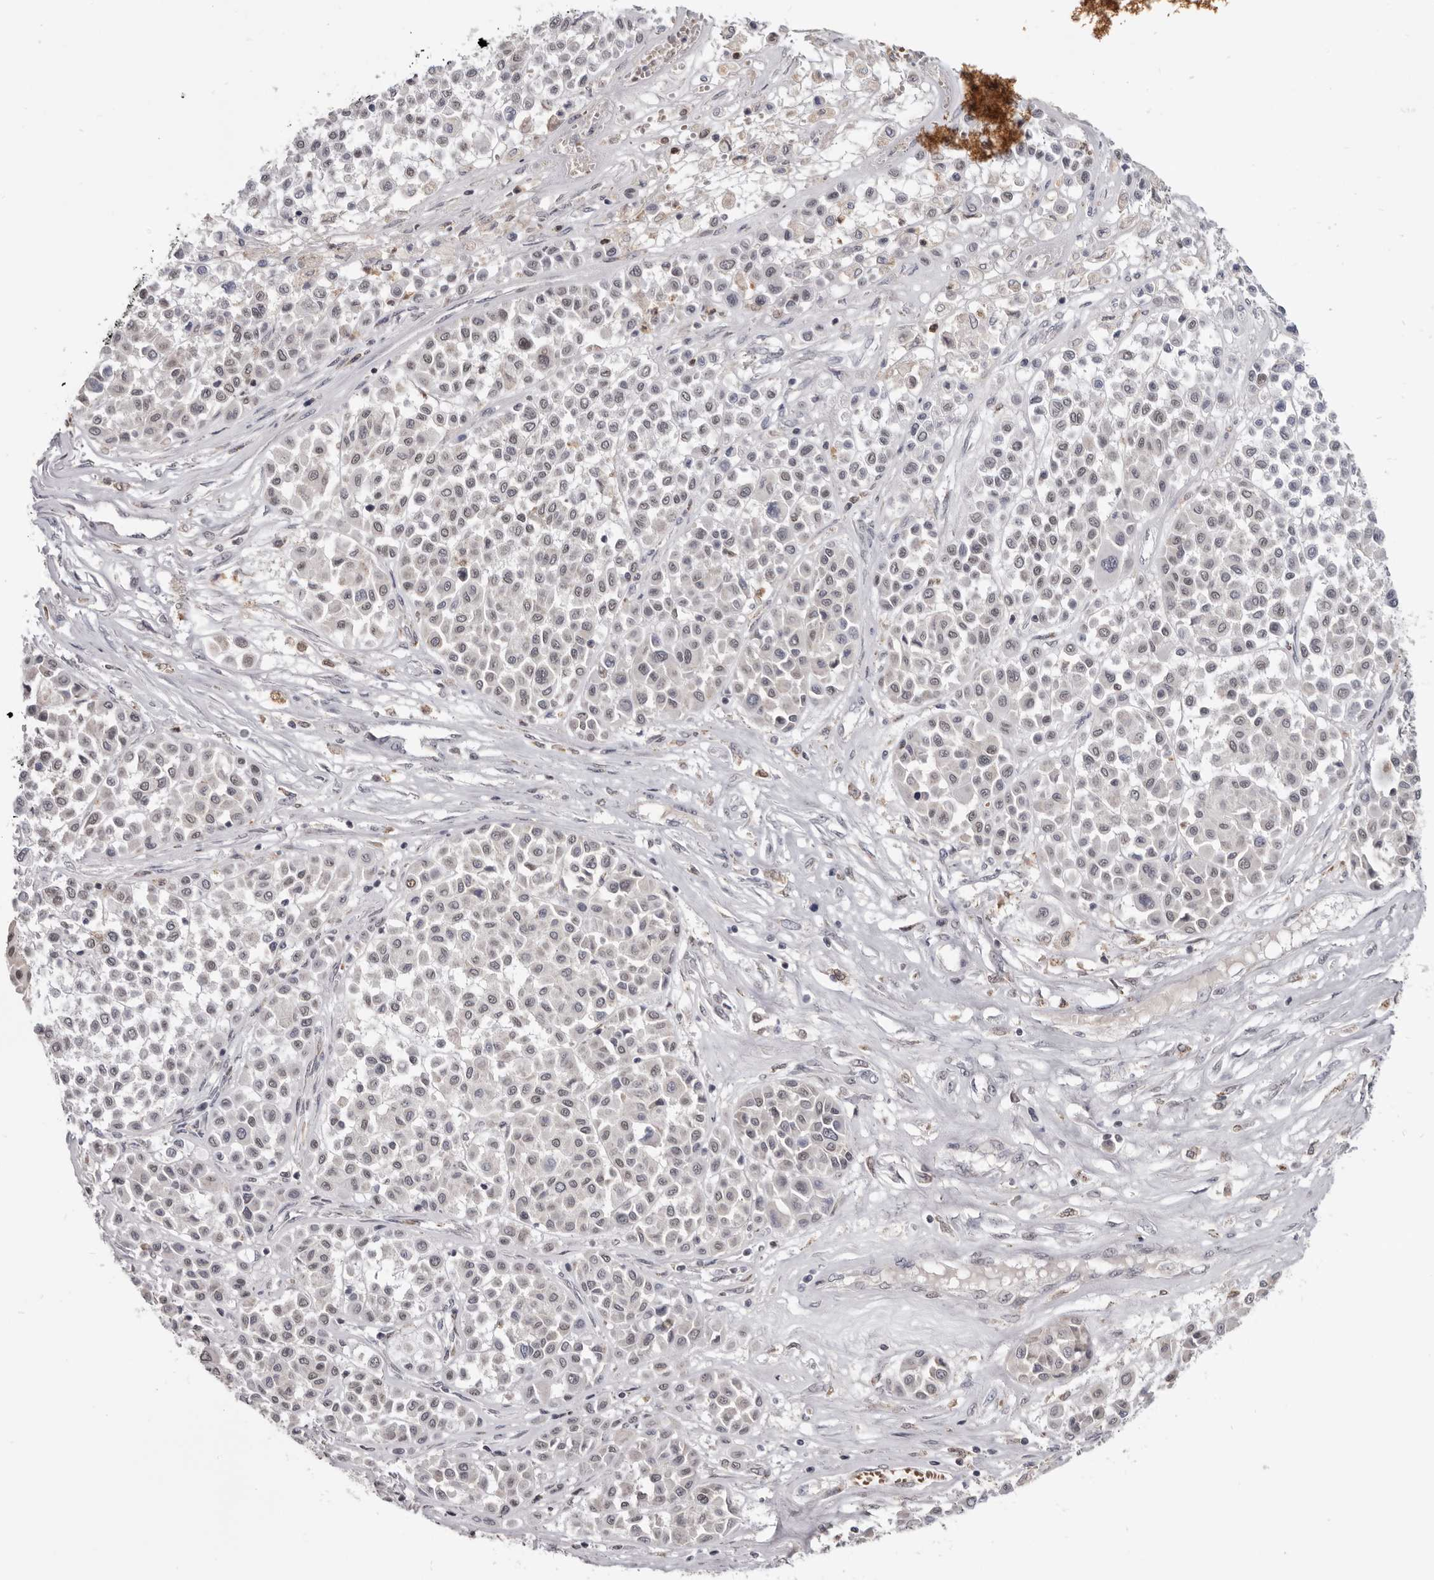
{"staining": {"intensity": "negative", "quantity": "none", "location": "none"}, "tissue": "melanoma", "cell_type": "Tumor cells", "image_type": "cancer", "snomed": [{"axis": "morphology", "description": "Malignant melanoma, Metastatic site"}, {"axis": "topography", "description": "Soft tissue"}], "caption": "Tumor cells show no significant protein positivity in malignant melanoma (metastatic site).", "gene": "CGN", "patient": {"sex": "male", "age": 41}}